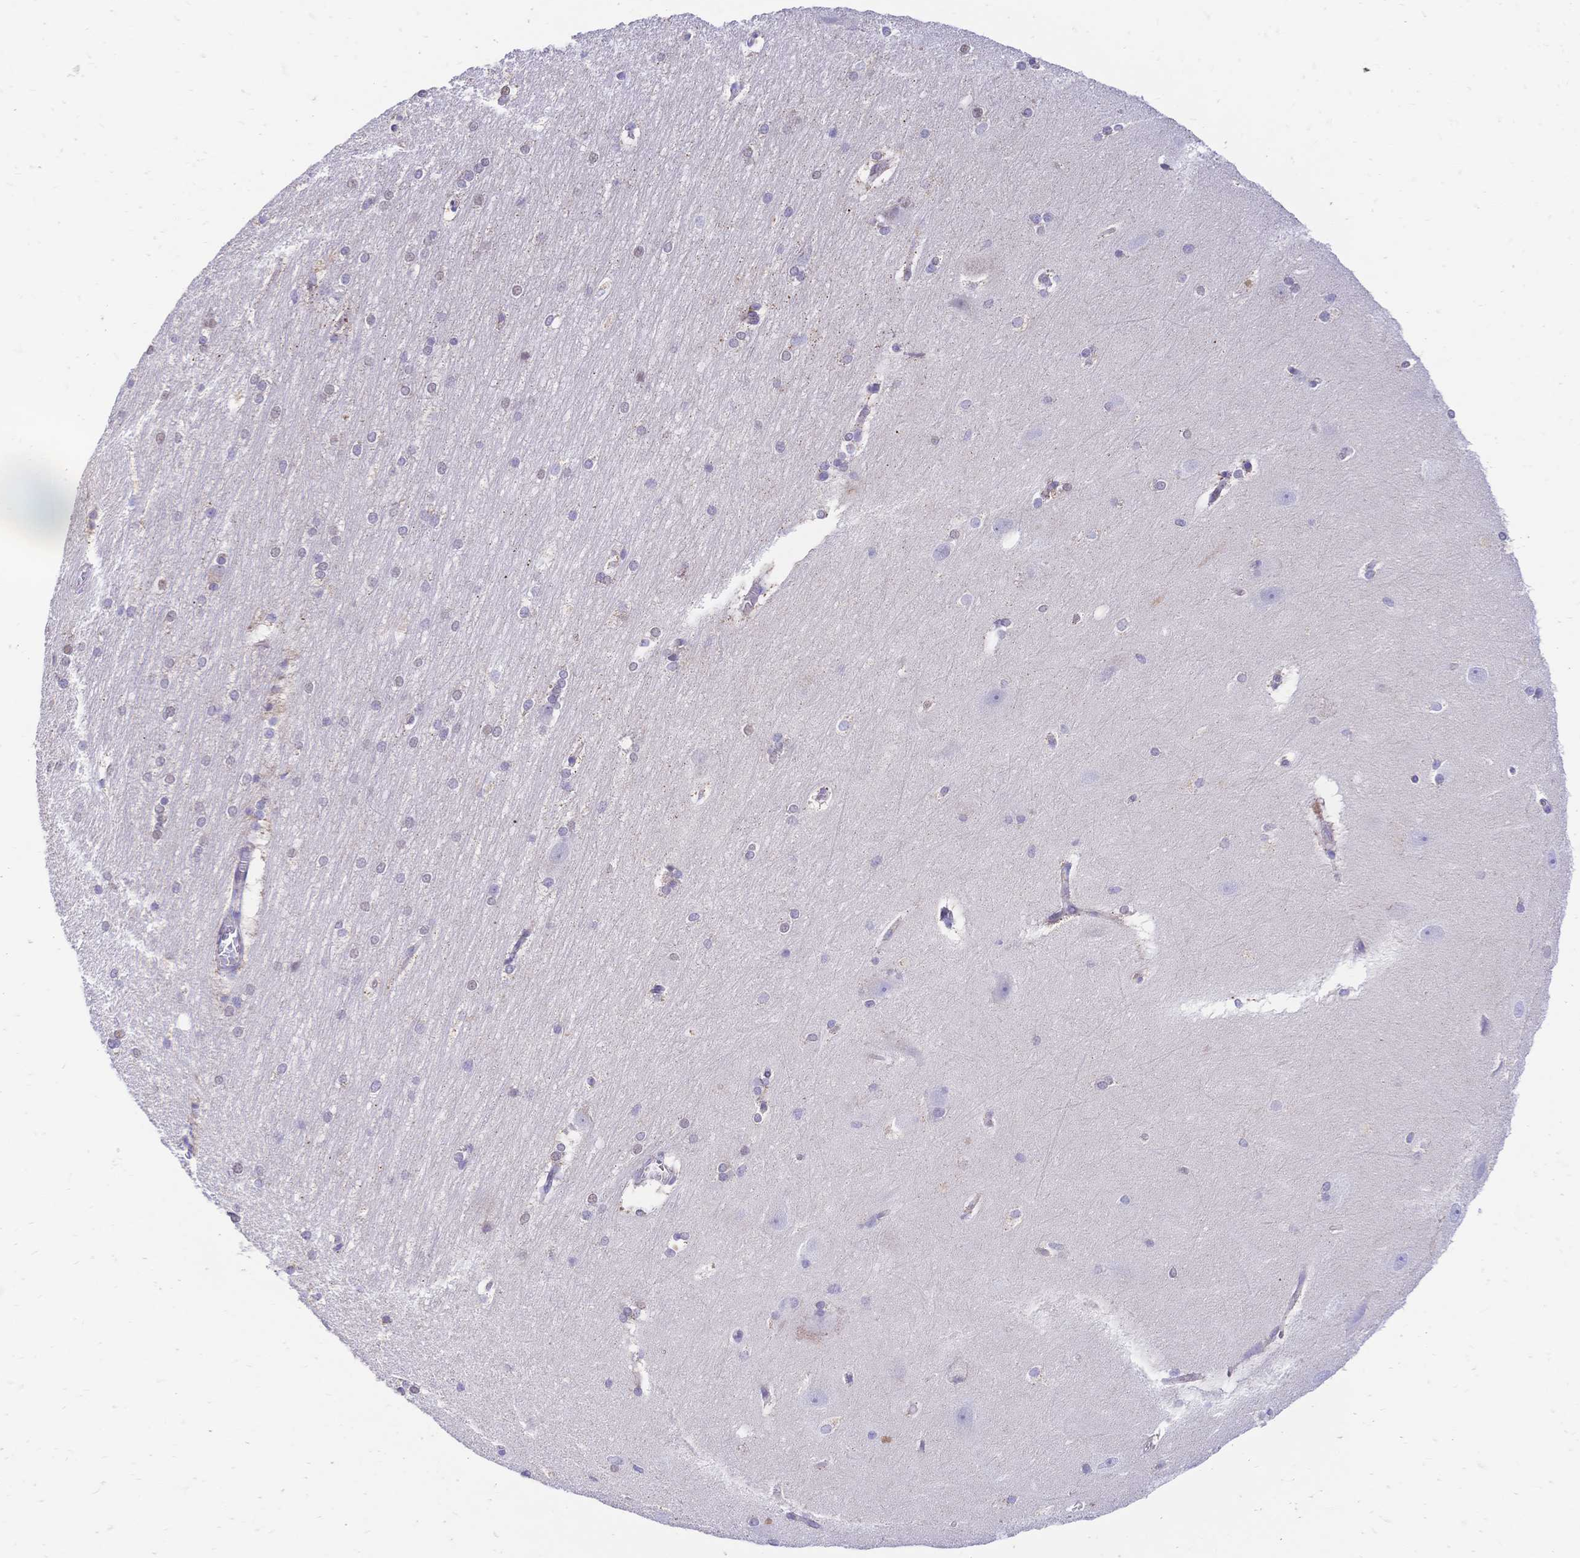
{"staining": {"intensity": "negative", "quantity": "none", "location": "none"}, "tissue": "hippocampus", "cell_type": "Glial cells", "image_type": "normal", "snomed": [{"axis": "morphology", "description": "Normal tissue, NOS"}, {"axis": "topography", "description": "Cerebral cortex"}, {"axis": "topography", "description": "Hippocampus"}], "caption": "IHC of normal human hippocampus reveals no expression in glial cells.", "gene": "CLEC18A", "patient": {"sex": "female", "age": 19}}